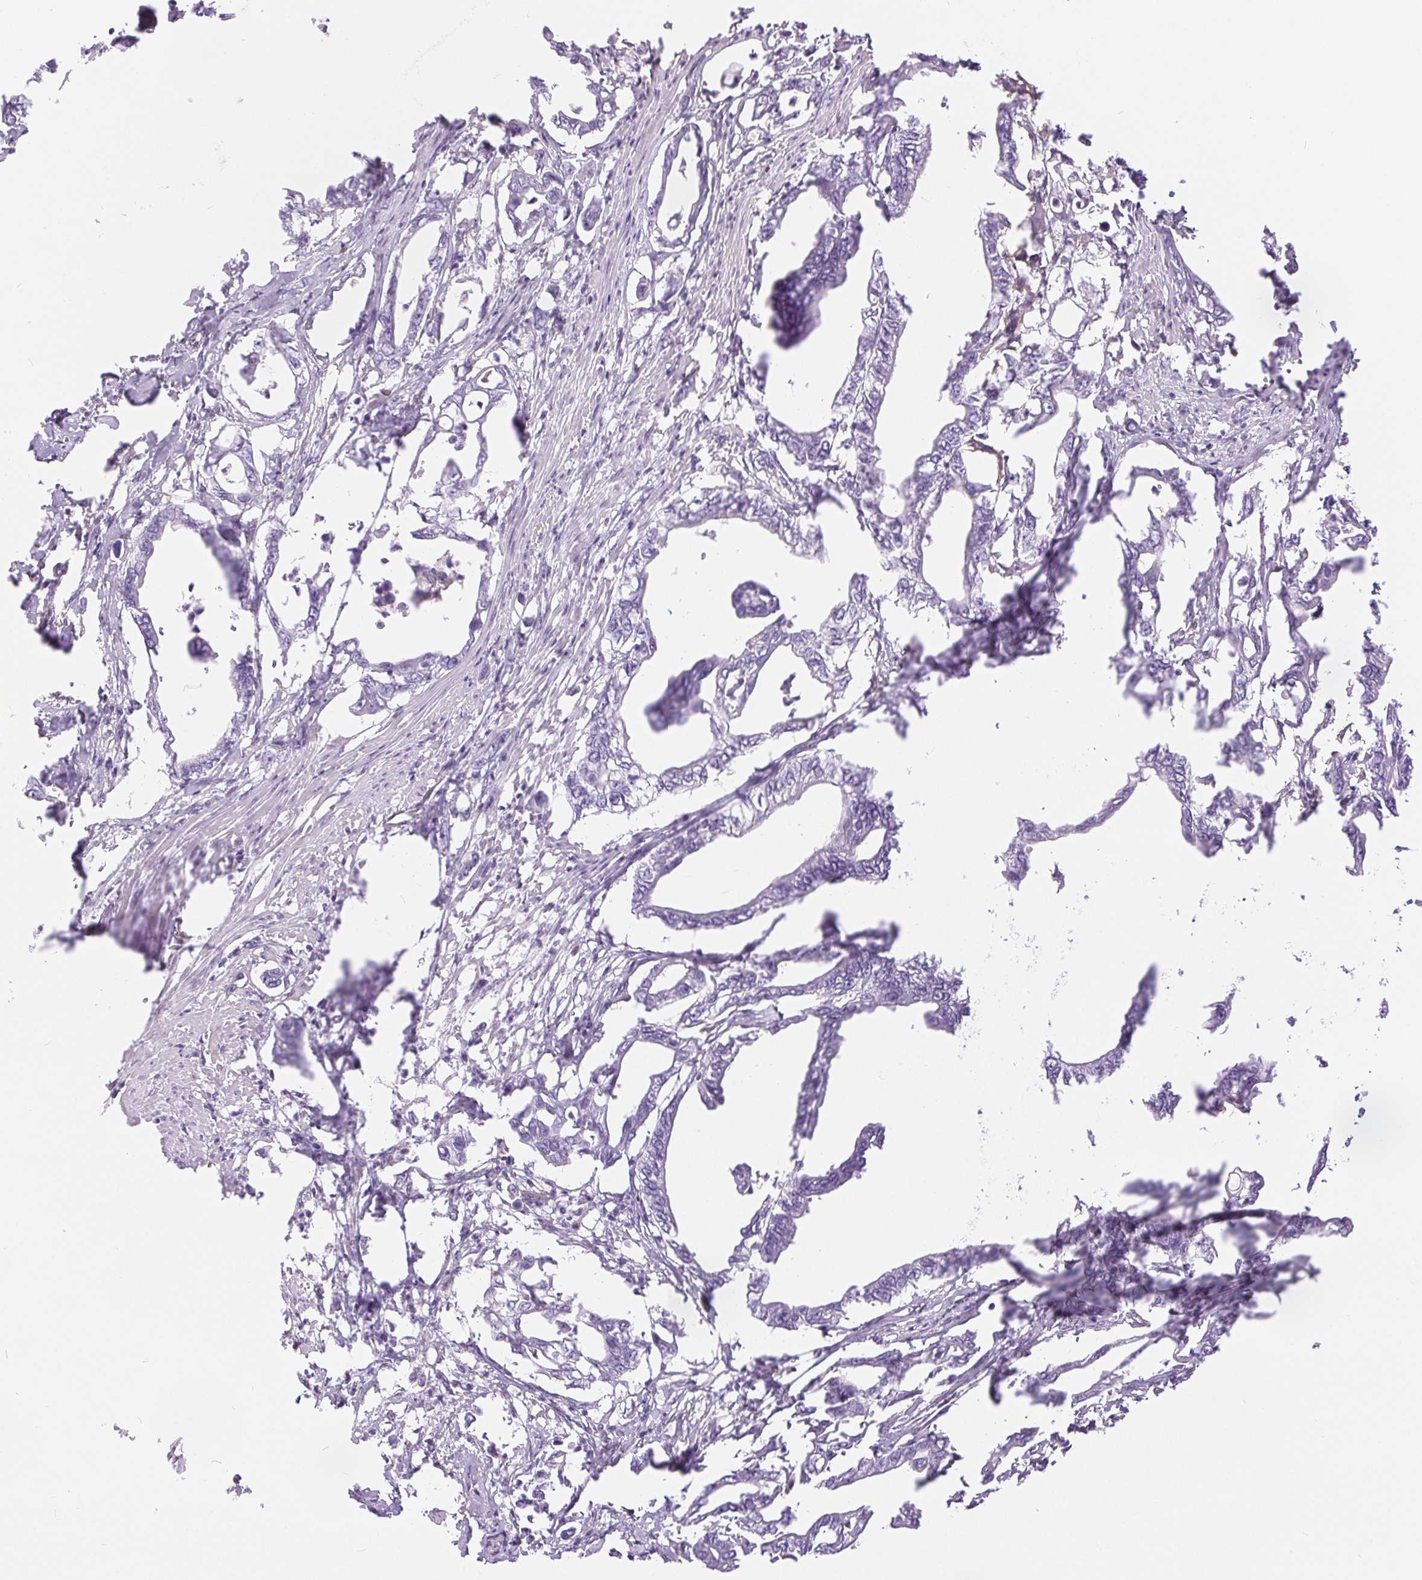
{"staining": {"intensity": "negative", "quantity": "none", "location": "none"}, "tissue": "pancreatic cancer", "cell_type": "Tumor cells", "image_type": "cancer", "snomed": [{"axis": "morphology", "description": "Adenocarcinoma, NOS"}, {"axis": "topography", "description": "Pancreas"}], "caption": "Immunohistochemical staining of human pancreatic adenocarcinoma shows no significant positivity in tumor cells.", "gene": "GFAP", "patient": {"sex": "male", "age": 61}}